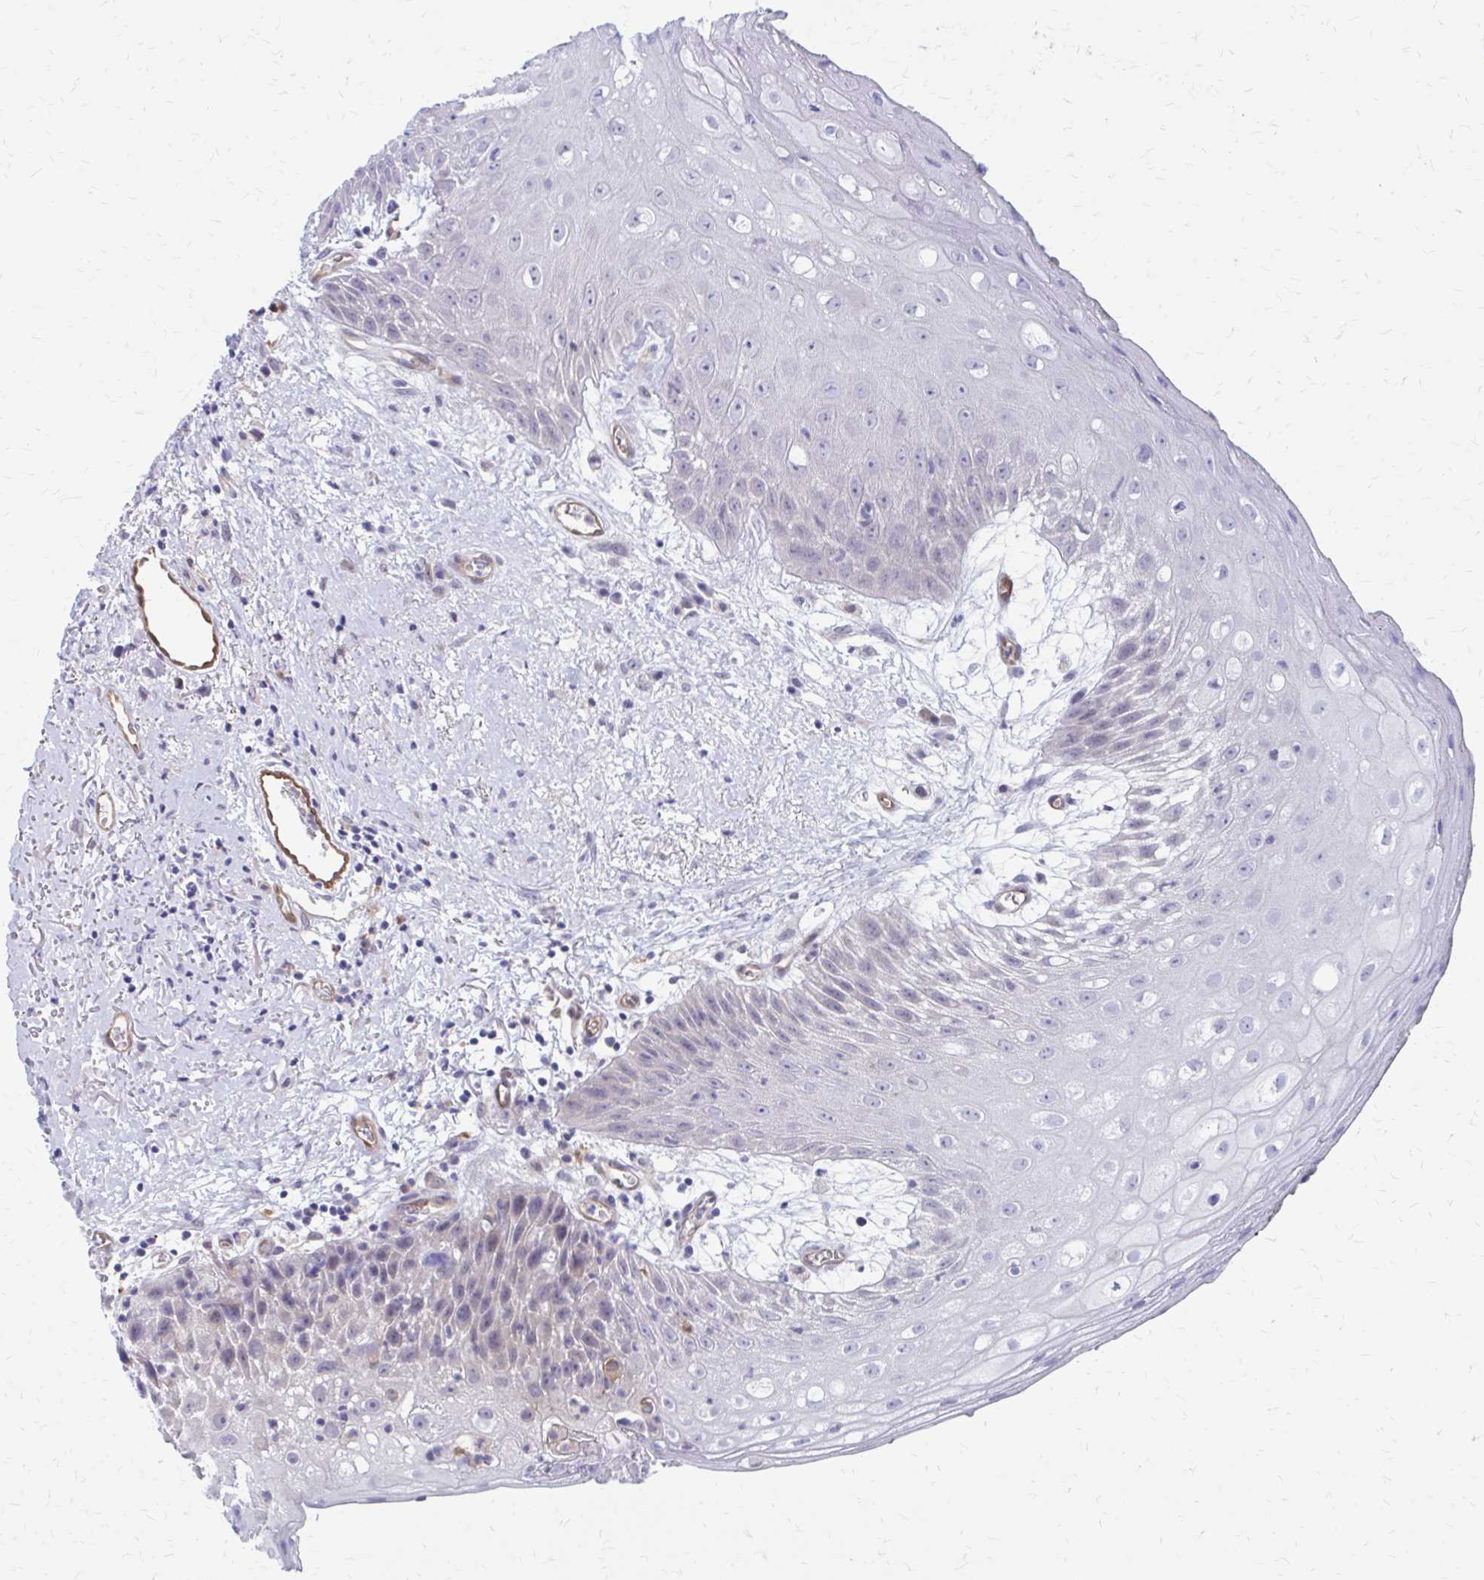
{"staining": {"intensity": "negative", "quantity": "none", "location": "none"}, "tissue": "oral mucosa", "cell_type": "Squamous epithelial cells", "image_type": "normal", "snomed": [{"axis": "morphology", "description": "Normal tissue, NOS"}, {"axis": "morphology", "description": "Squamous cell carcinoma, NOS"}, {"axis": "topography", "description": "Oral tissue"}, {"axis": "topography", "description": "Peripheral nerve tissue"}, {"axis": "topography", "description": "Head-Neck"}], "caption": "An IHC histopathology image of benign oral mucosa is shown. There is no staining in squamous epithelial cells of oral mucosa. Nuclei are stained in blue.", "gene": "CLIC2", "patient": {"sex": "female", "age": 59}}